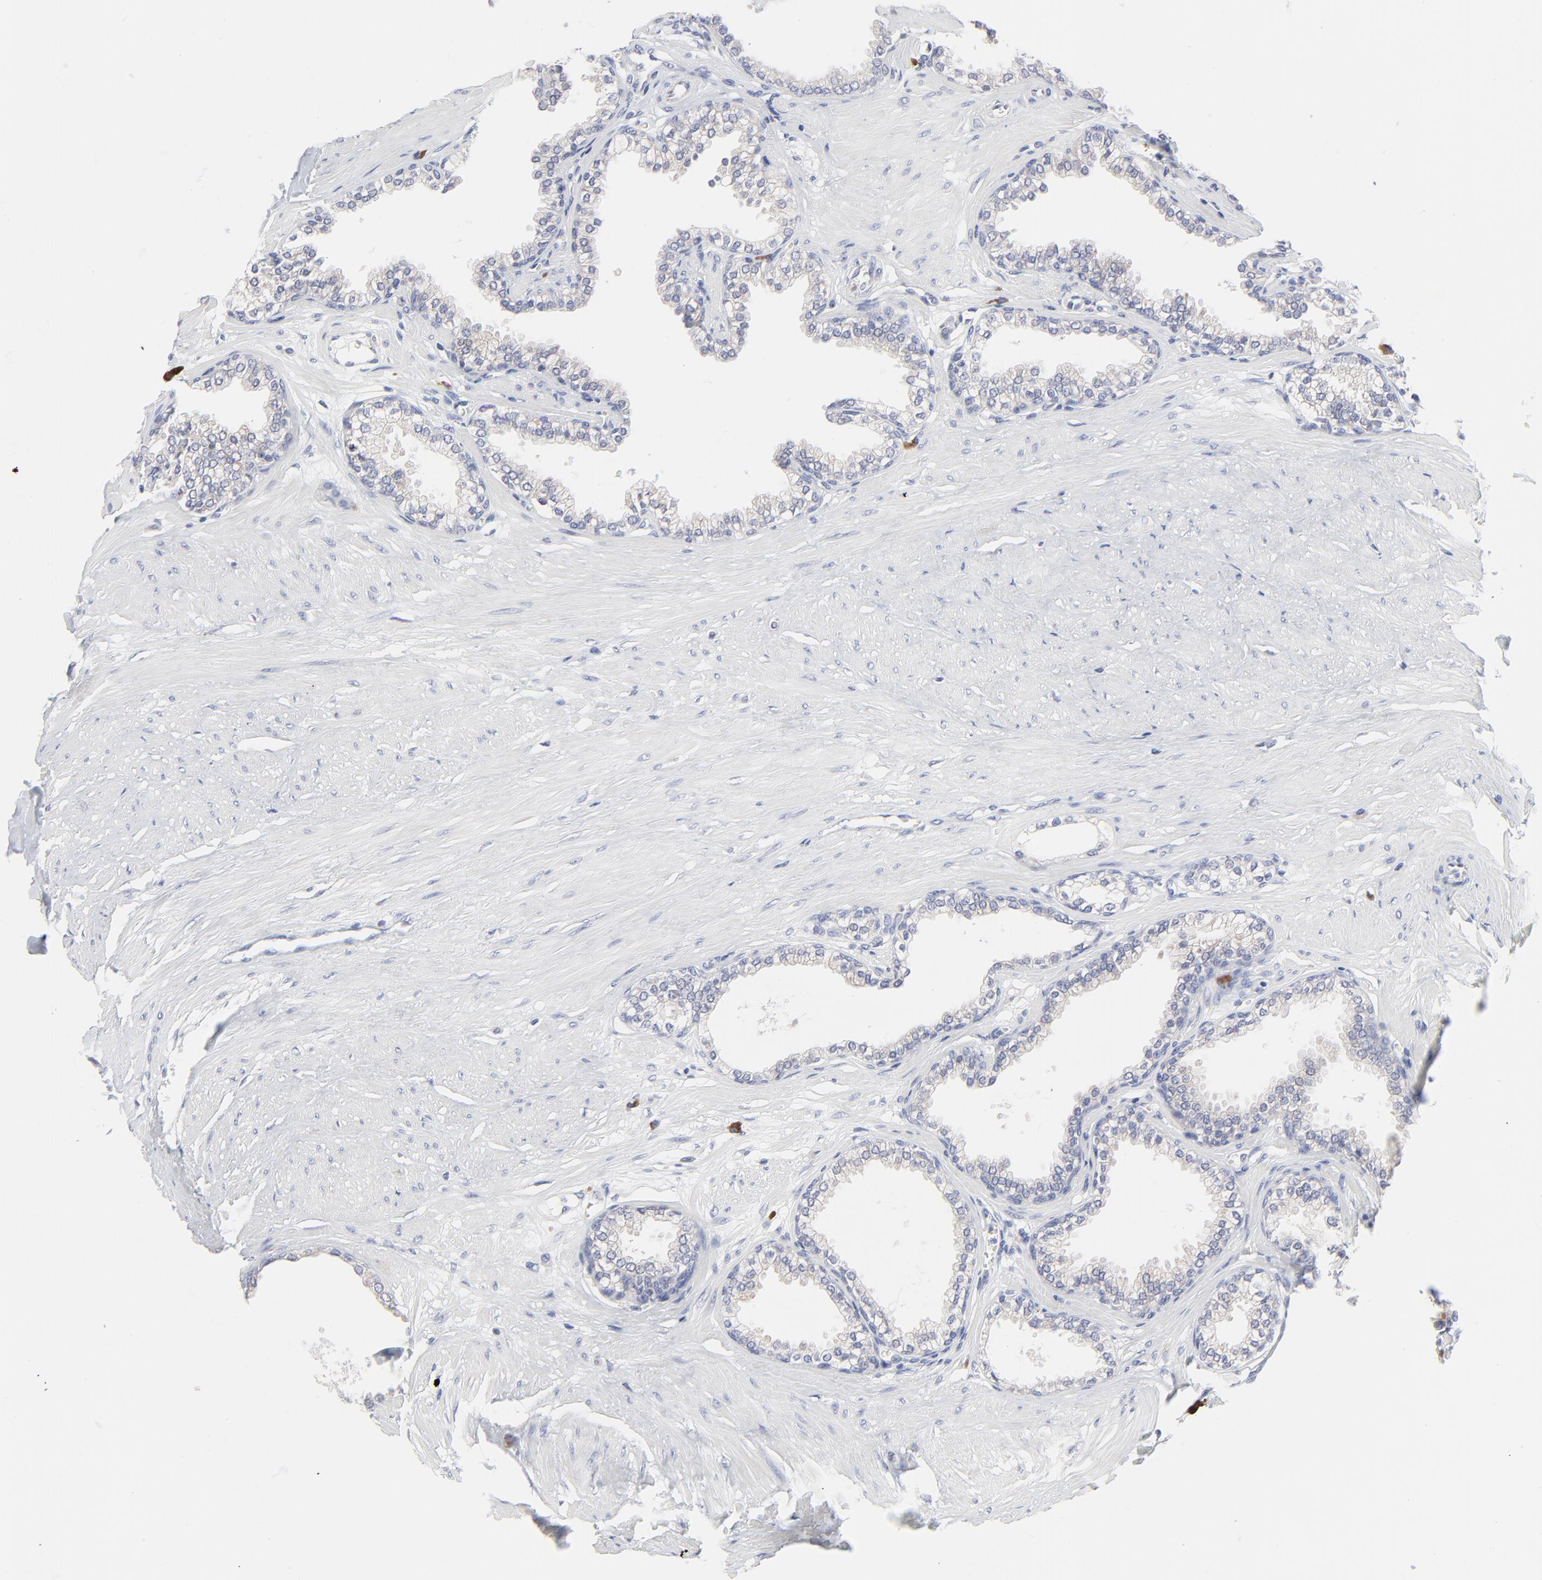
{"staining": {"intensity": "negative", "quantity": "none", "location": "none"}, "tissue": "prostate", "cell_type": "Glandular cells", "image_type": "normal", "snomed": [{"axis": "morphology", "description": "Normal tissue, NOS"}, {"axis": "topography", "description": "Prostate"}], "caption": "Immunohistochemistry image of normal prostate: prostate stained with DAB demonstrates no significant protein expression in glandular cells. (Brightfield microscopy of DAB IHC at high magnification).", "gene": "TRIM22", "patient": {"sex": "male", "age": 64}}